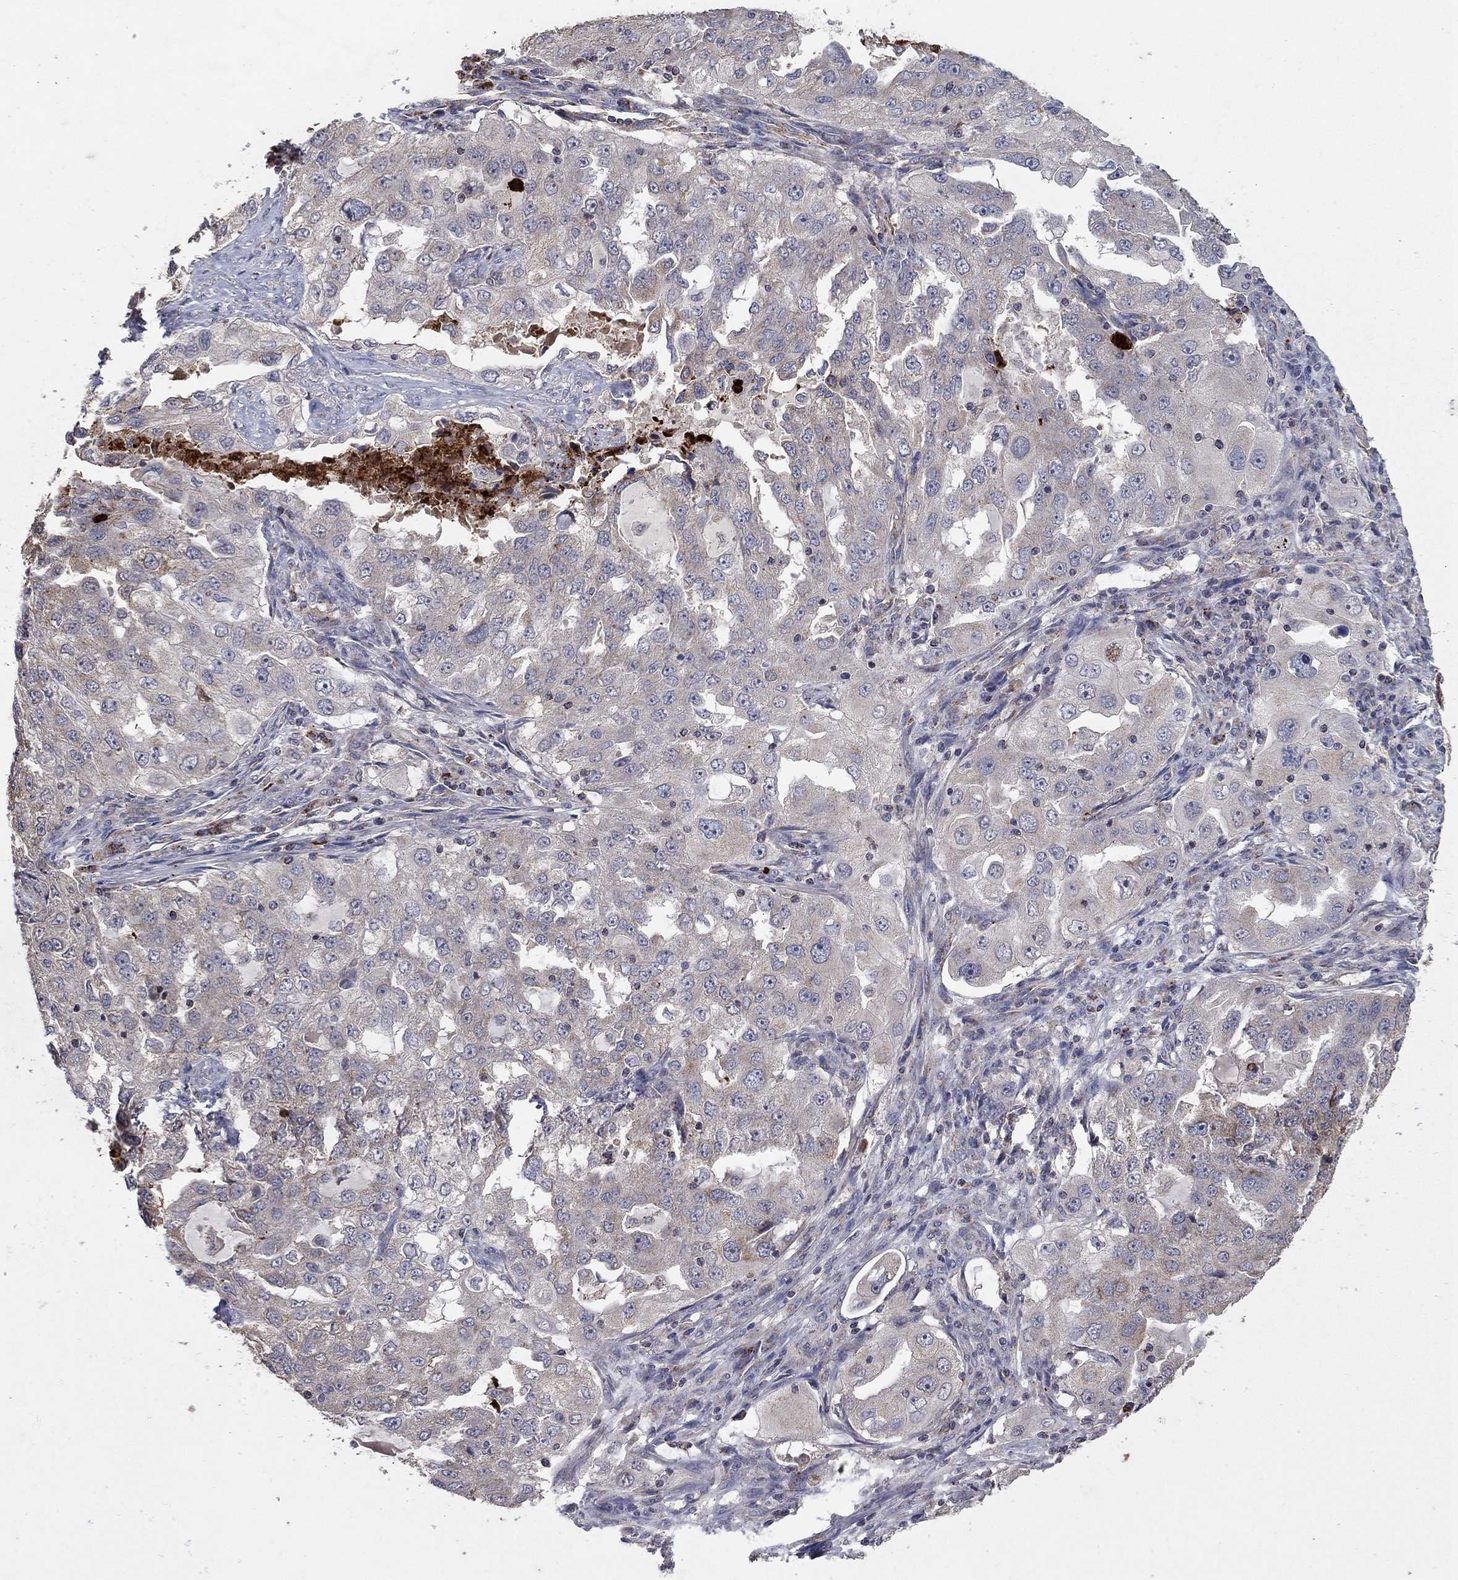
{"staining": {"intensity": "weak", "quantity": "<25%", "location": "cytoplasmic/membranous"}, "tissue": "lung cancer", "cell_type": "Tumor cells", "image_type": "cancer", "snomed": [{"axis": "morphology", "description": "Adenocarcinoma, NOS"}, {"axis": "topography", "description": "Lung"}], "caption": "Protein analysis of lung cancer displays no significant expression in tumor cells.", "gene": "GPSM1", "patient": {"sex": "female", "age": 61}}